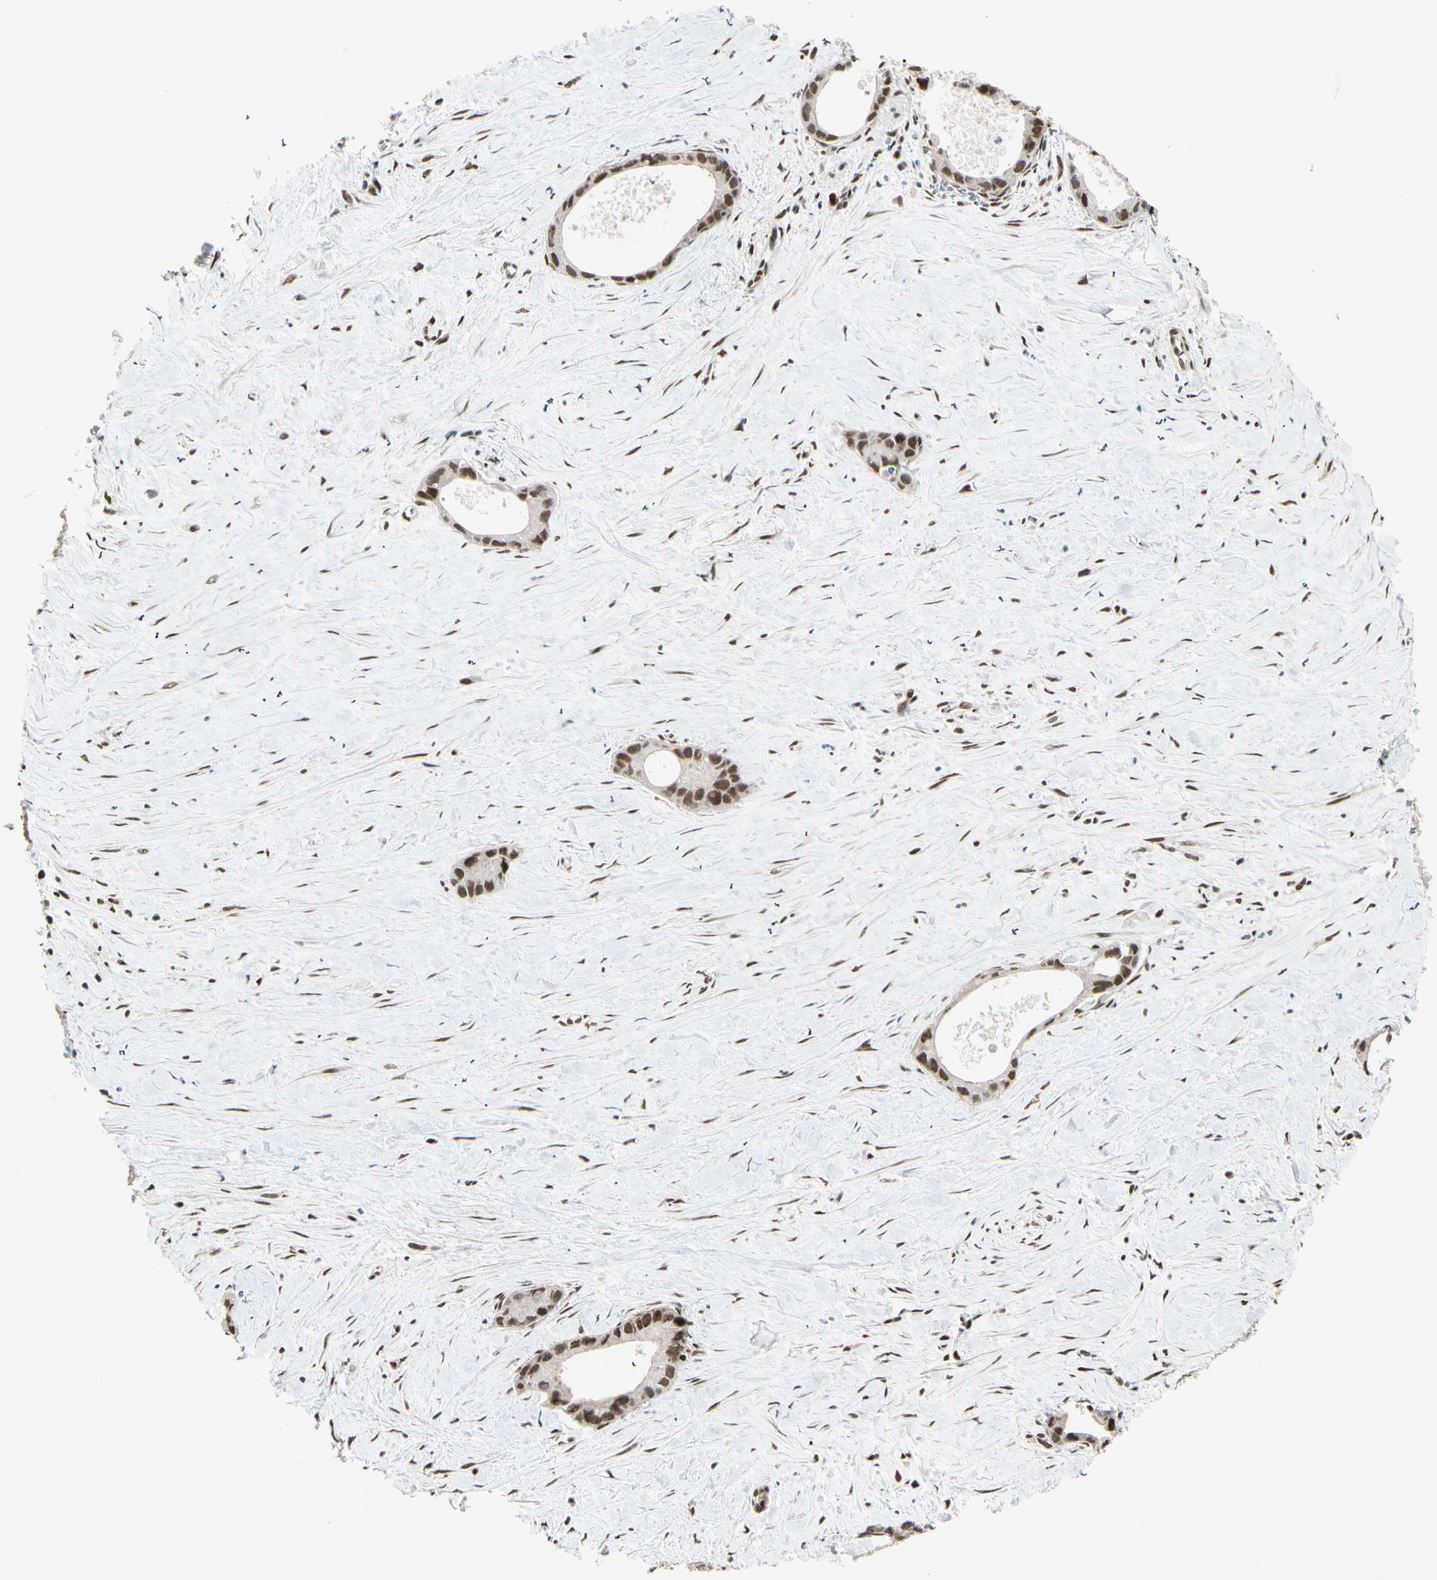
{"staining": {"intensity": "strong", "quantity": ">75%", "location": "nuclear"}, "tissue": "liver cancer", "cell_type": "Tumor cells", "image_type": "cancer", "snomed": [{"axis": "morphology", "description": "Cholangiocarcinoma"}, {"axis": "topography", "description": "Liver"}], "caption": "This is a micrograph of immunohistochemistry (IHC) staining of cholangiocarcinoma (liver), which shows strong expression in the nuclear of tumor cells.", "gene": "CHAMP1", "patient": {"sex": "female", "age": 55}}